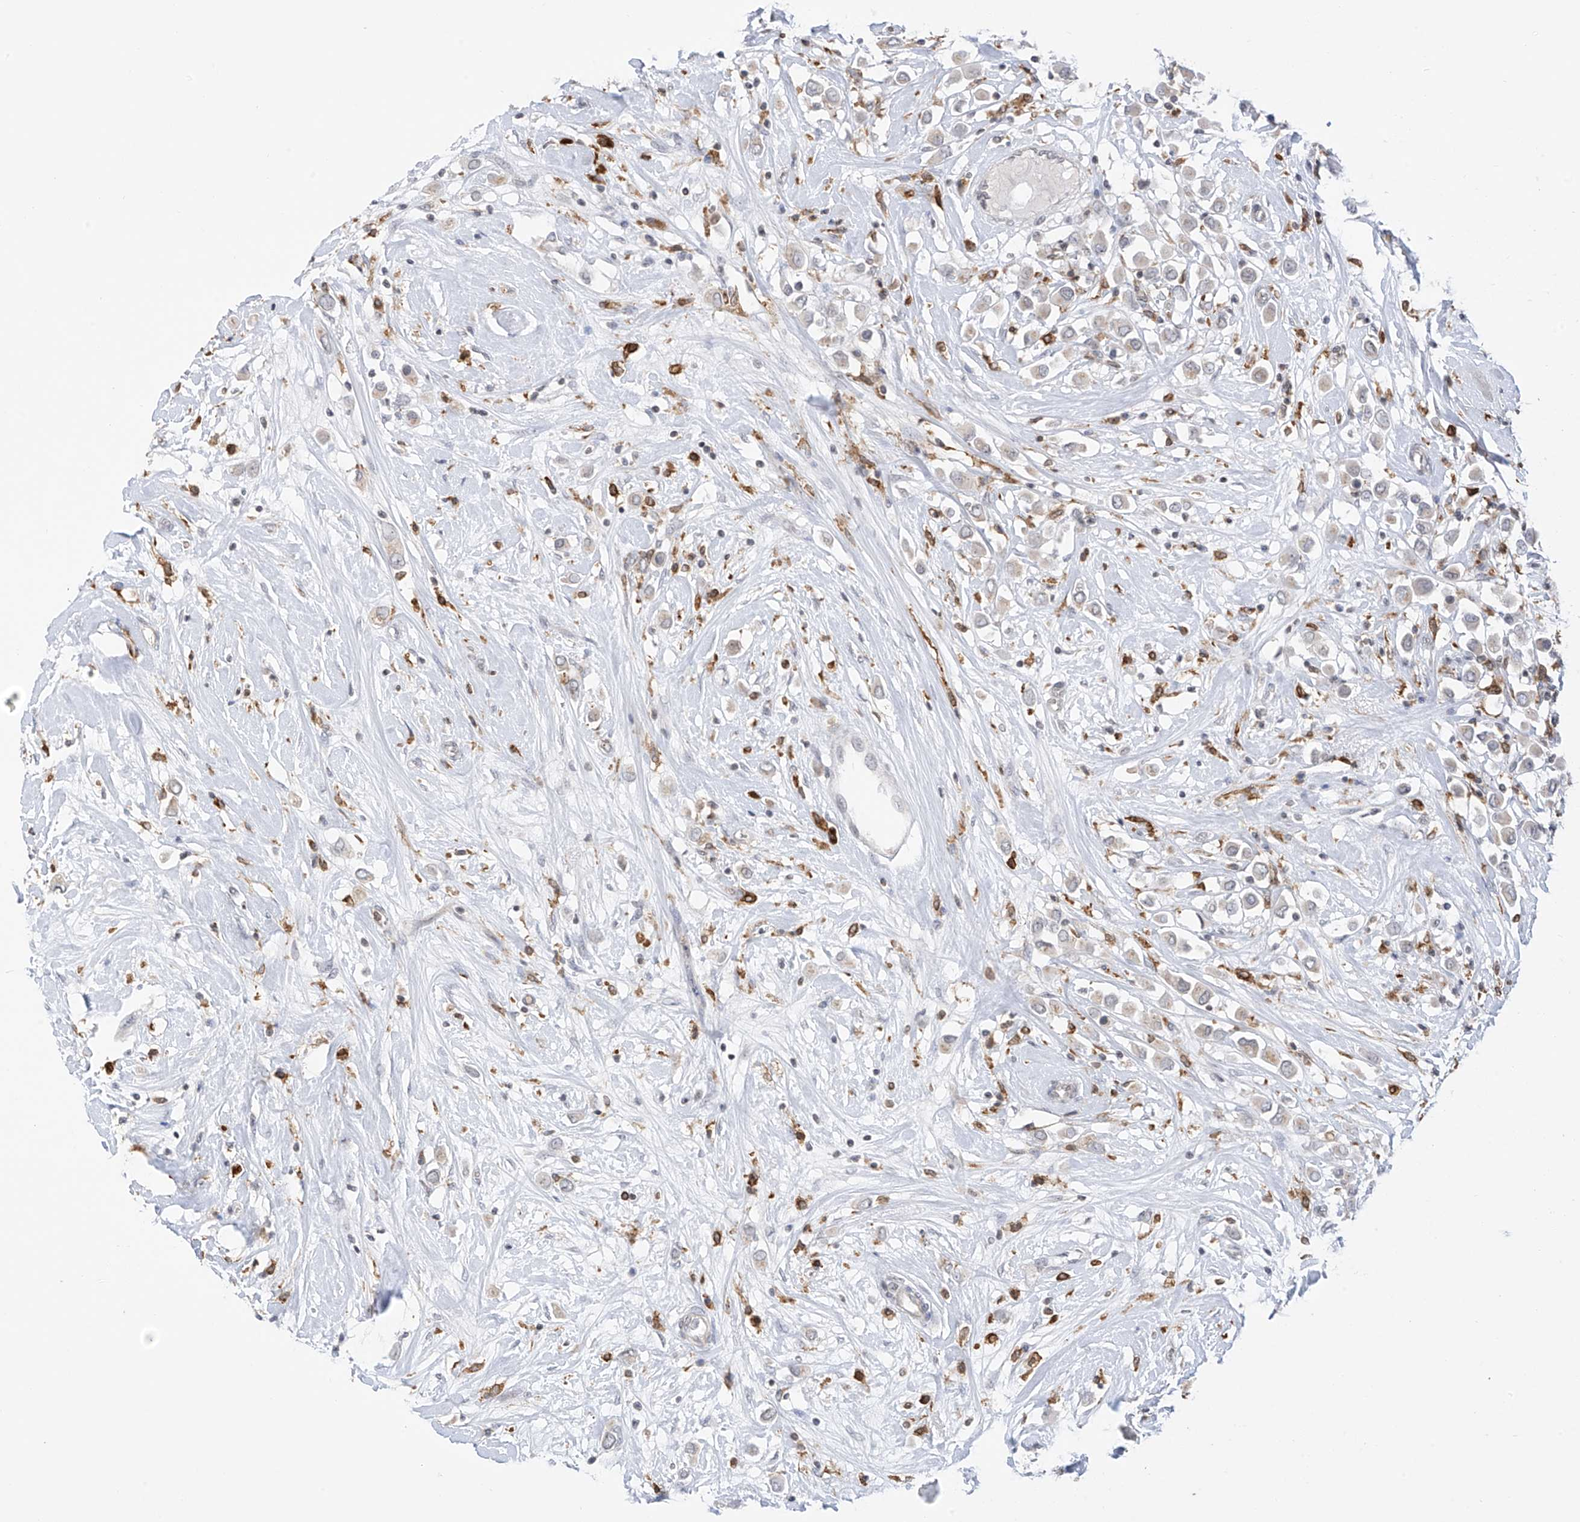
{"staining": {"intensity": "negative", "quantity": "none", "location": "none"}, "tissue": "breast cancer", "cell_type": "Tumor cells", "image_type": "cancer", "snomed": [{"axis": "morphology", "description": "Duct carcinoma"}, {"axis": "topography", "description": "Breast"}], "caption": "The IHC histopathology image has no significant expression in tumor cells of breast cancer tissue. Brightfield microscopy of immunohistochemistry stained with DAB (3,3'-diaminobenzidine) (brown) and hematoxylin (blue), captured at high magnification.", "gene": "TBXAS1", "patient": {"sex": "female", "age": 61}}